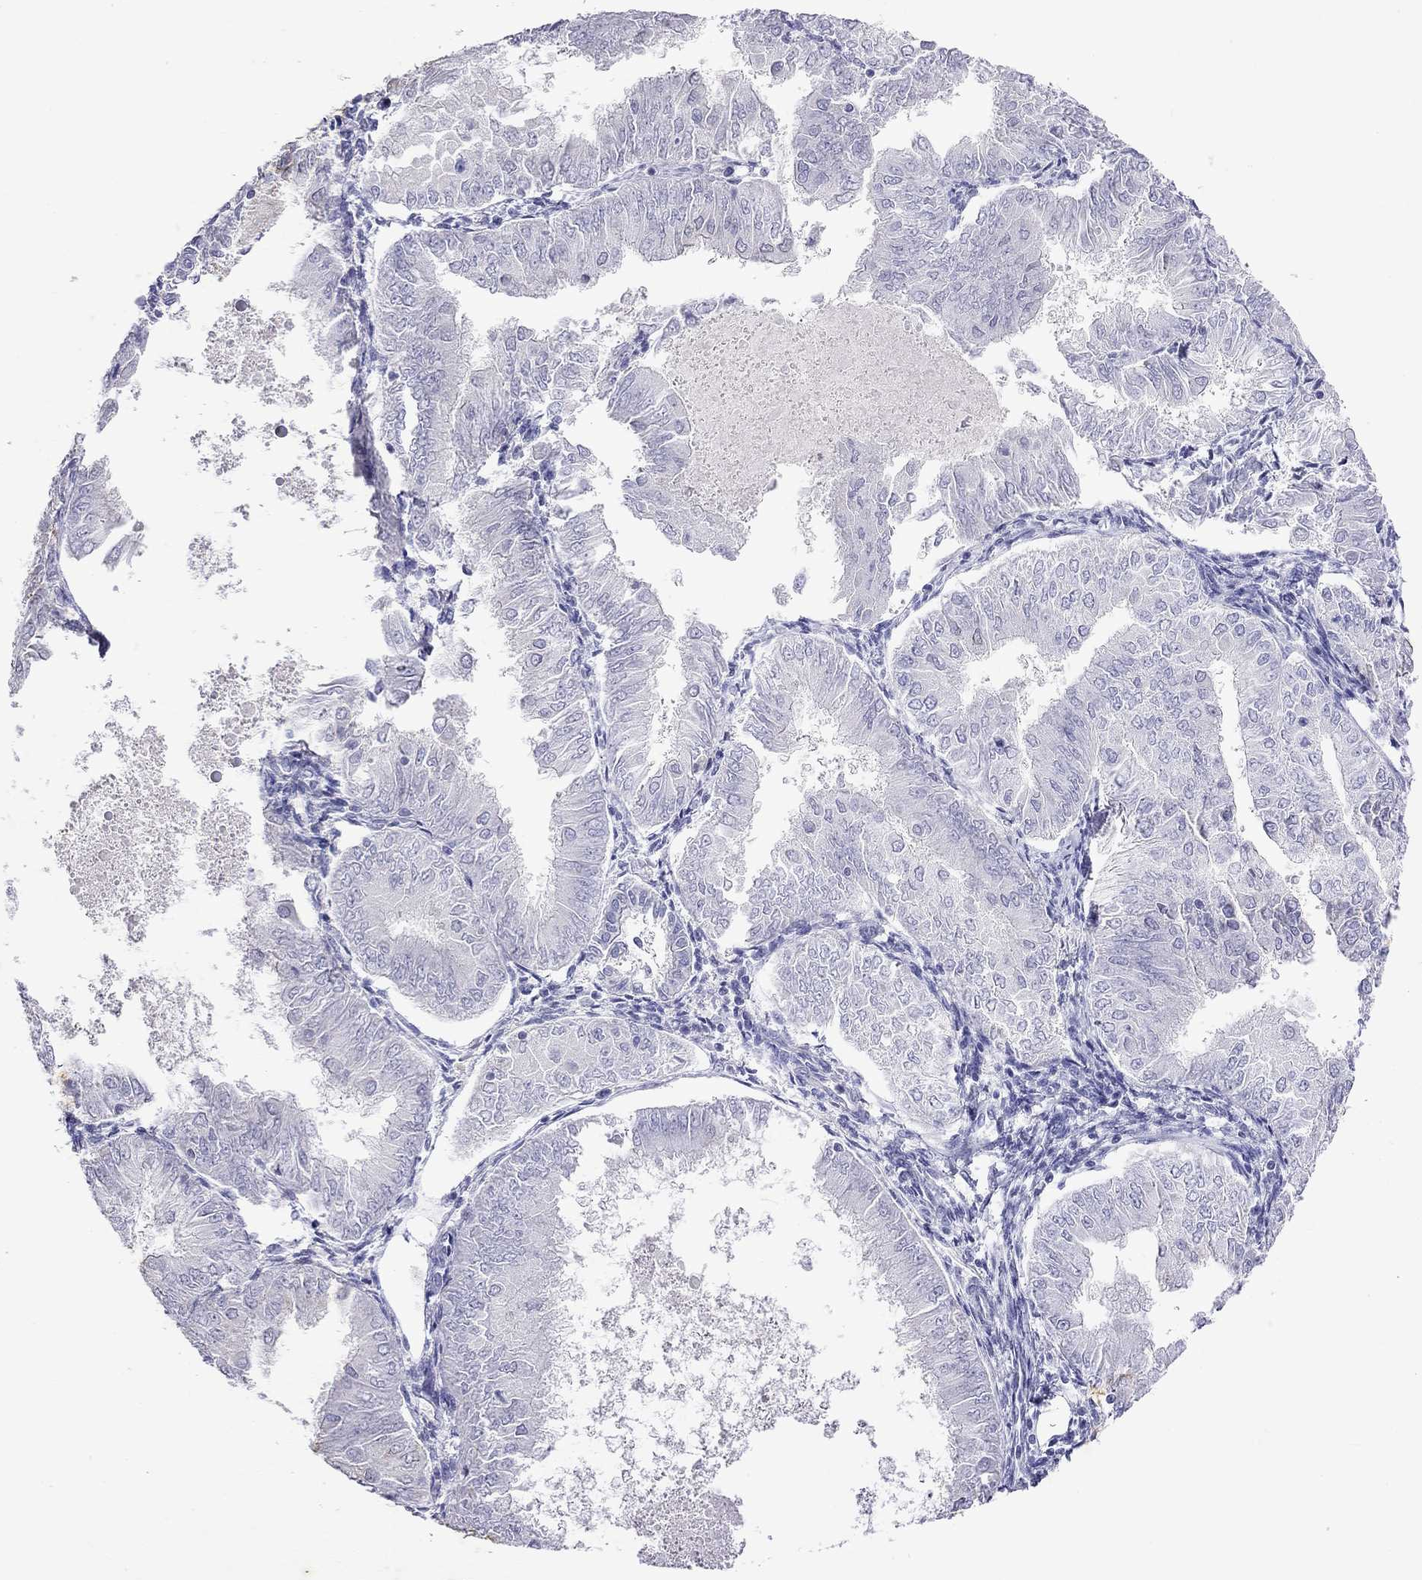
{"staining": {"intensity": "negative", "quantity": "none", "location": "none"}, "tissue": "endometrial cancer", "cell_type": "Tumor cells", "image_type": "cancer", "snomed": [{"axis": "morphology", "description": "Adenocarcinoma, NOS"}, {"axis": "topography", "description": "Endometrium"}], "caption": "Tumor cells are negative for protein expression in human endometrial cancer.", "gene": "GNAT3", "patient": {"sex": "female", "age": 53}}